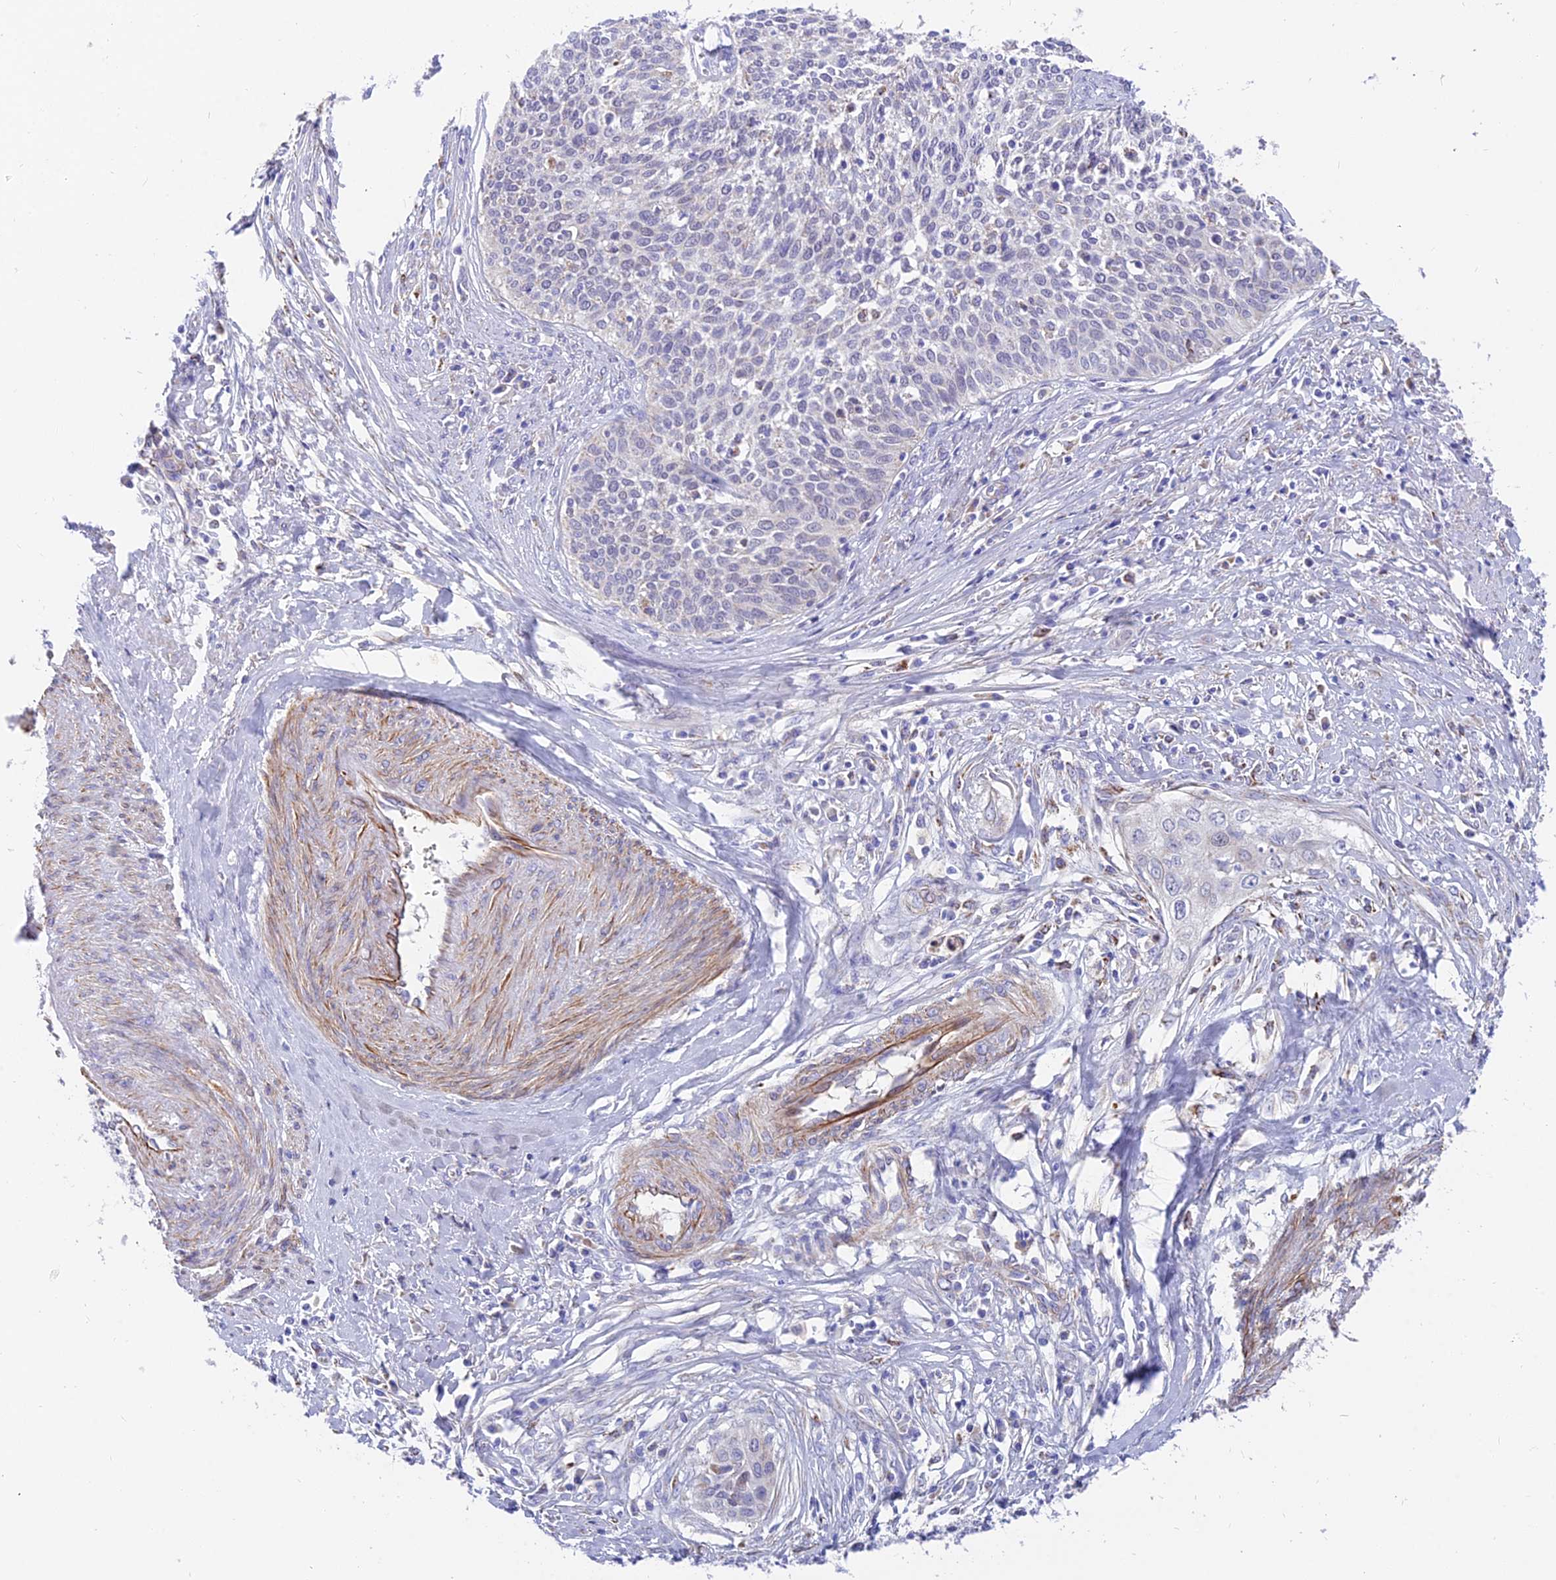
{"staining": {"intensity": "negative", "quantity": "none", "location": "none"}, "tissue": "cervical cancer", "cell_type": "Tumor cells", "image_type": "cancer", "snomed": [{"axis": "morphology", "description": "Squamous cell carcinoma, NOS"}, {"axis": "topography", "description": "Cervix"}], "caption": "IHC image of squamous cell carcinoma (cervical) stained for a protein (brown), which exhibits no positivity in tumor cells. (Immunohistochemistry, brightfield microscopy, high magnification).", "gene": "TIGD6", "patient": {"sex": "female", "age": 34}}